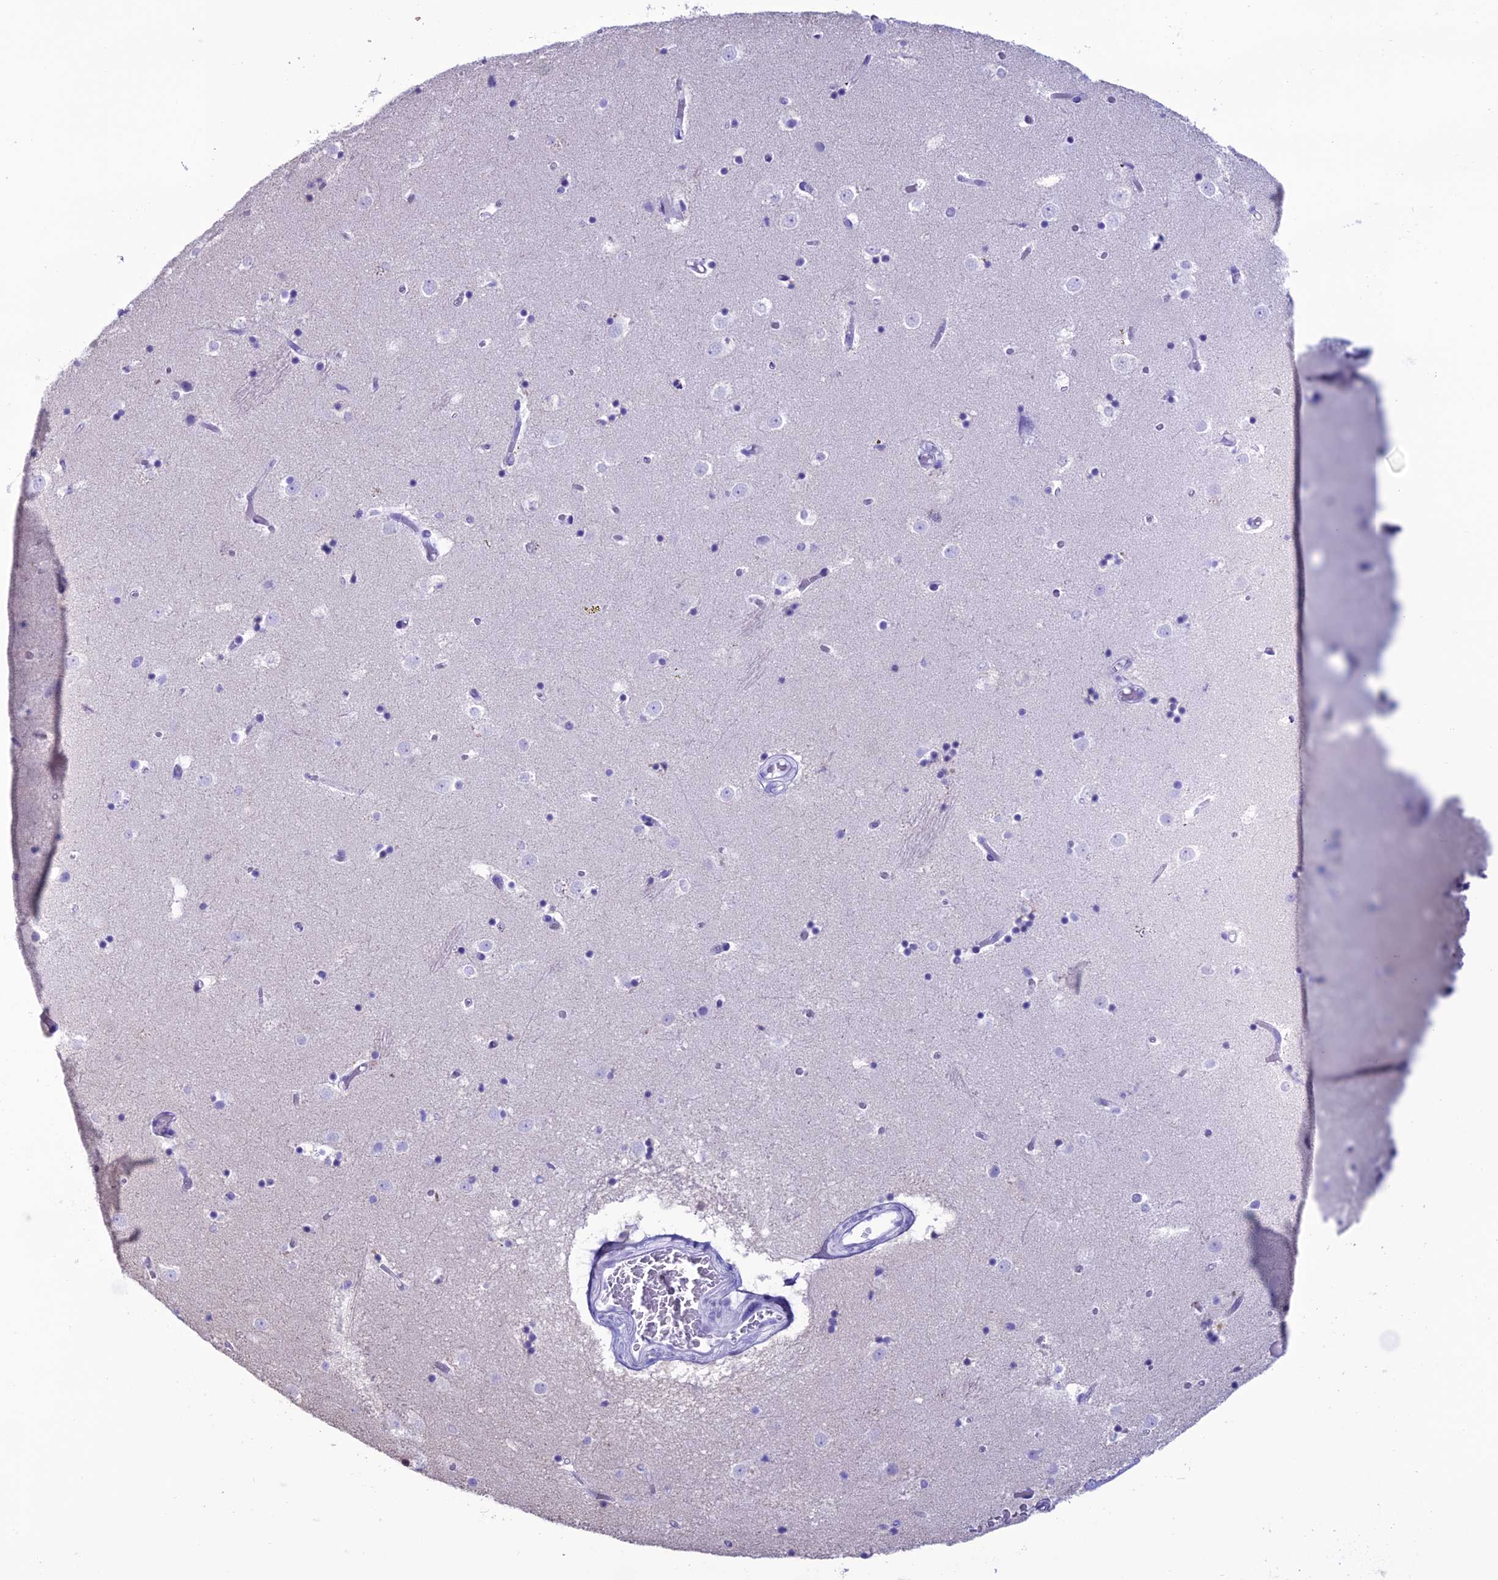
{"staining": {"intensity": "negative", "quantity": "none", "location": "none"}, "tissue": "caudate", "cell_type": "Glial cells", "image_type": "normal", "snomed": [{"axis": "morphology", "description": "Normal tissue, NOS"}, {"axis": "topography", "description": "Lateral ventricle wall"}], "caption": "DAB immunohistochemical staining of normal caudate displays no significant expression in glial cells. The staining is performed using DAB brown chromogen with nuclei counter-stained in using hematoxylin.", "gene": "MZB1", "patient": {"sex": "female", "age": 52}}